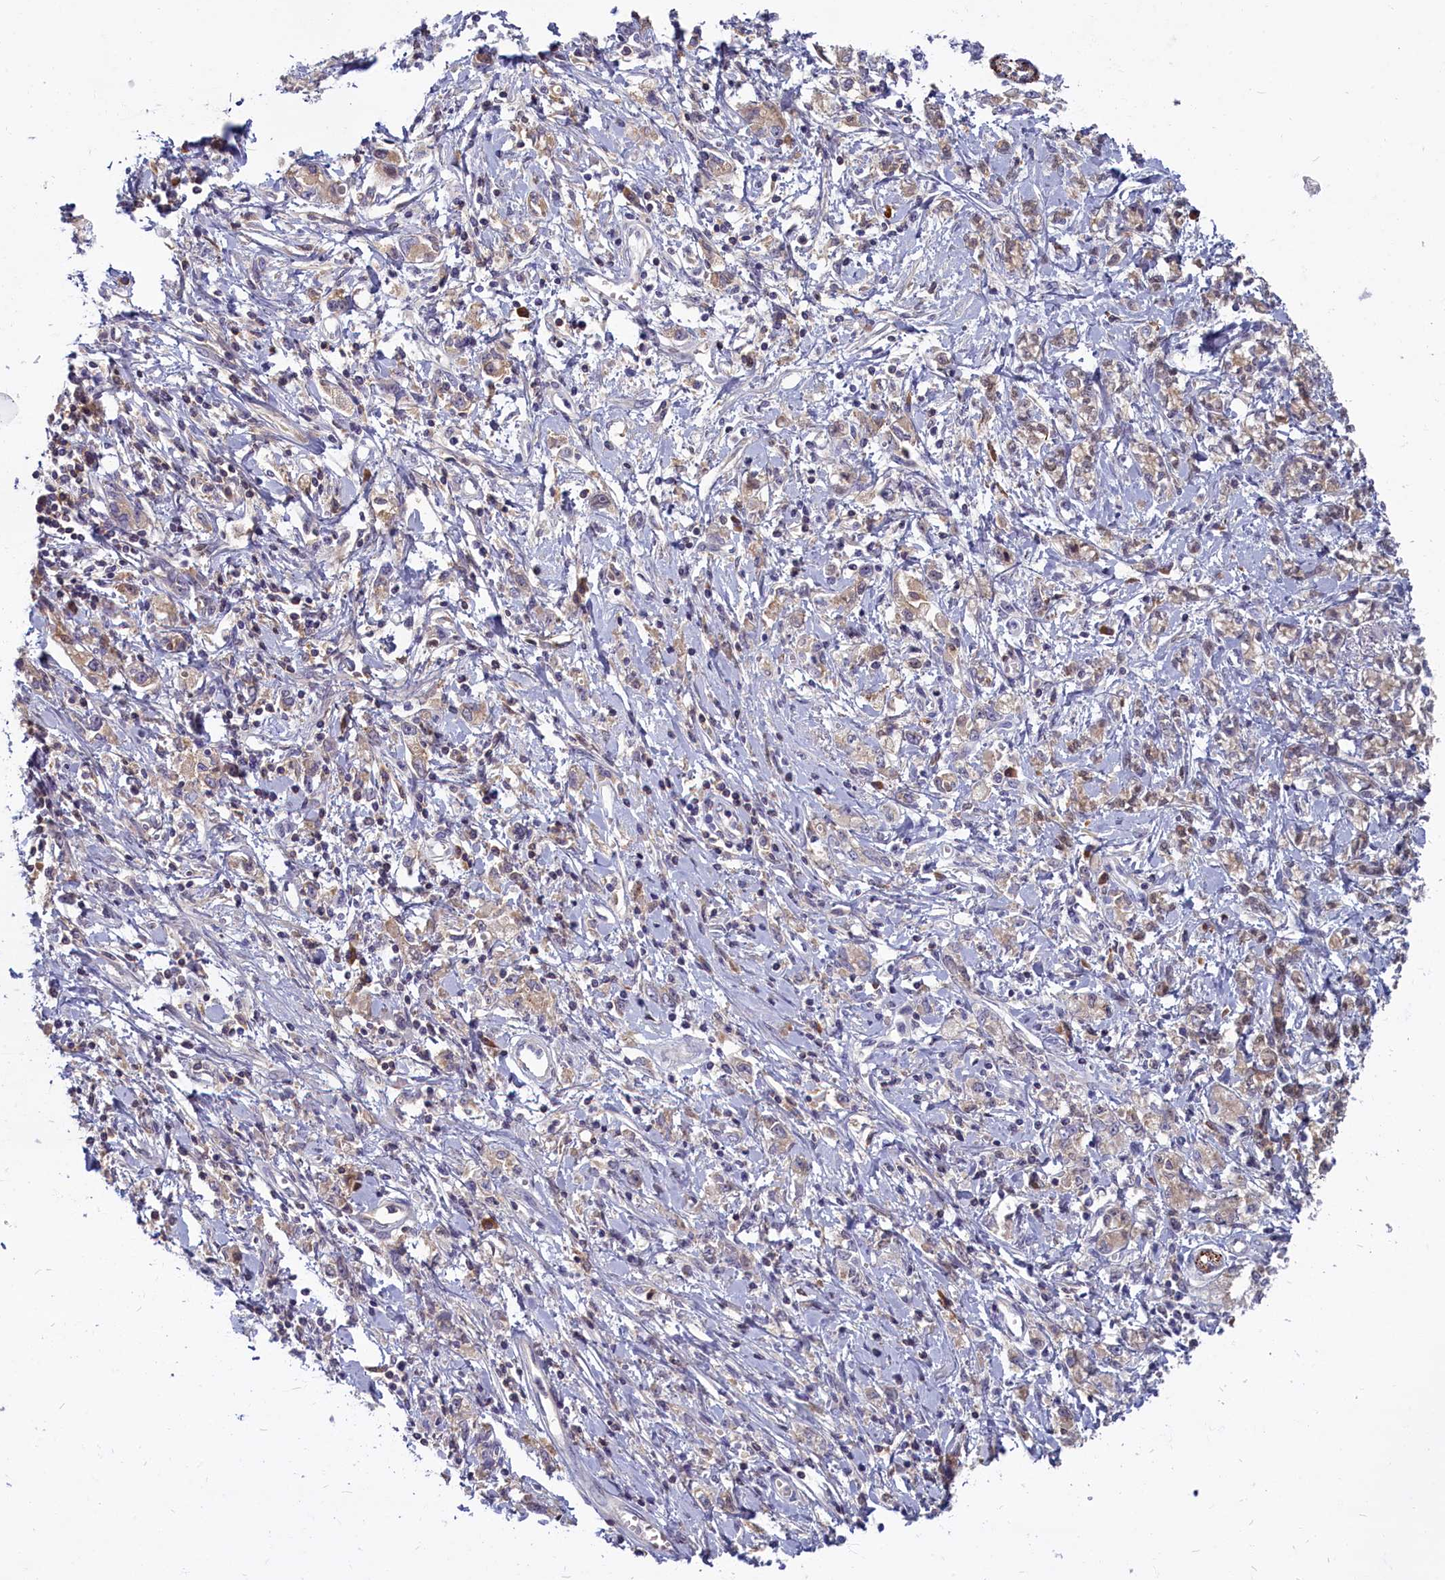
{"staining": {"intensity": "weak", "quantity": "25%-75%", "location": "cytoplasmic/membranous"}, "tissue": "stomach cancer", "cell_type": "Tumor cells", "image_type": "cancer", "snomed": [{"axis": "morphology", "description": "Adenocarcinoma, NOS"}, {"axis": "topography", "description": "Stomach"}], "caption": "This histopathology image shows IHC staining of stomach cancer, with low weak cytoplasmic/membranous positivity in approximately 25%-75% of tumor cells.", "gene": "SV2C", "patient": {"sex": "female", "age": 76}}